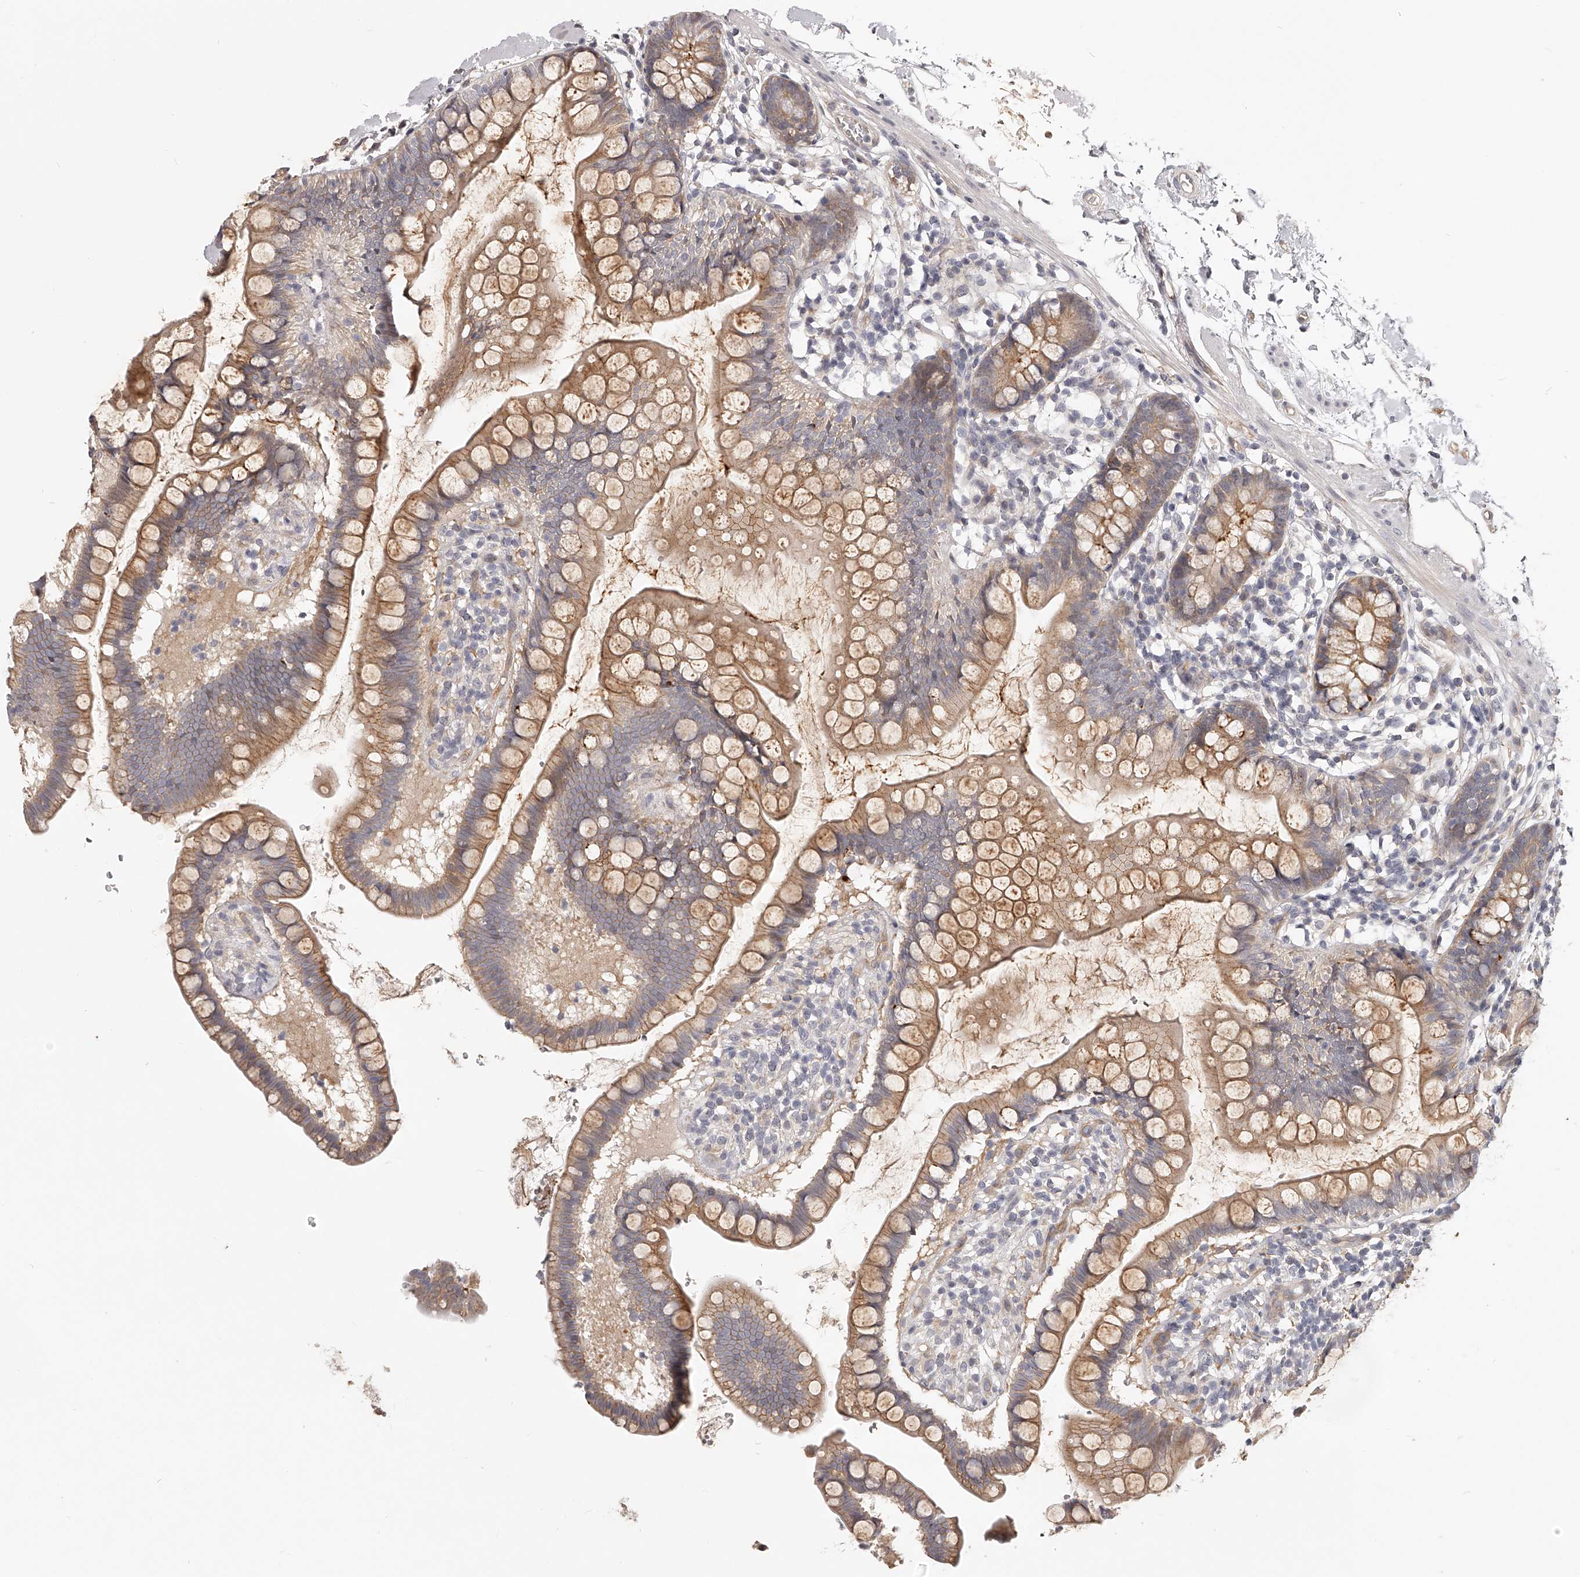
{"staining": {"intensity": "weak", "quantity": ">75%", "location": "cytoplasmic/membranous"}, "tissue": "small intestine", "cell_type": "Glandular cells", "image_type": "normal", "snomed": [{"axis": "morphology", "description": "Normal tissue, NOS"}, {"axis": "topography", "description": "Small intestine"}], "caption": "Normal small intestine was stained to show a protein in brown. There is low levels of weak cytoplasmic/membranous positivity in about >75% of glandular cells.", "gene": "ZNF582", "patient": {"sex": "female", "age": 84}}